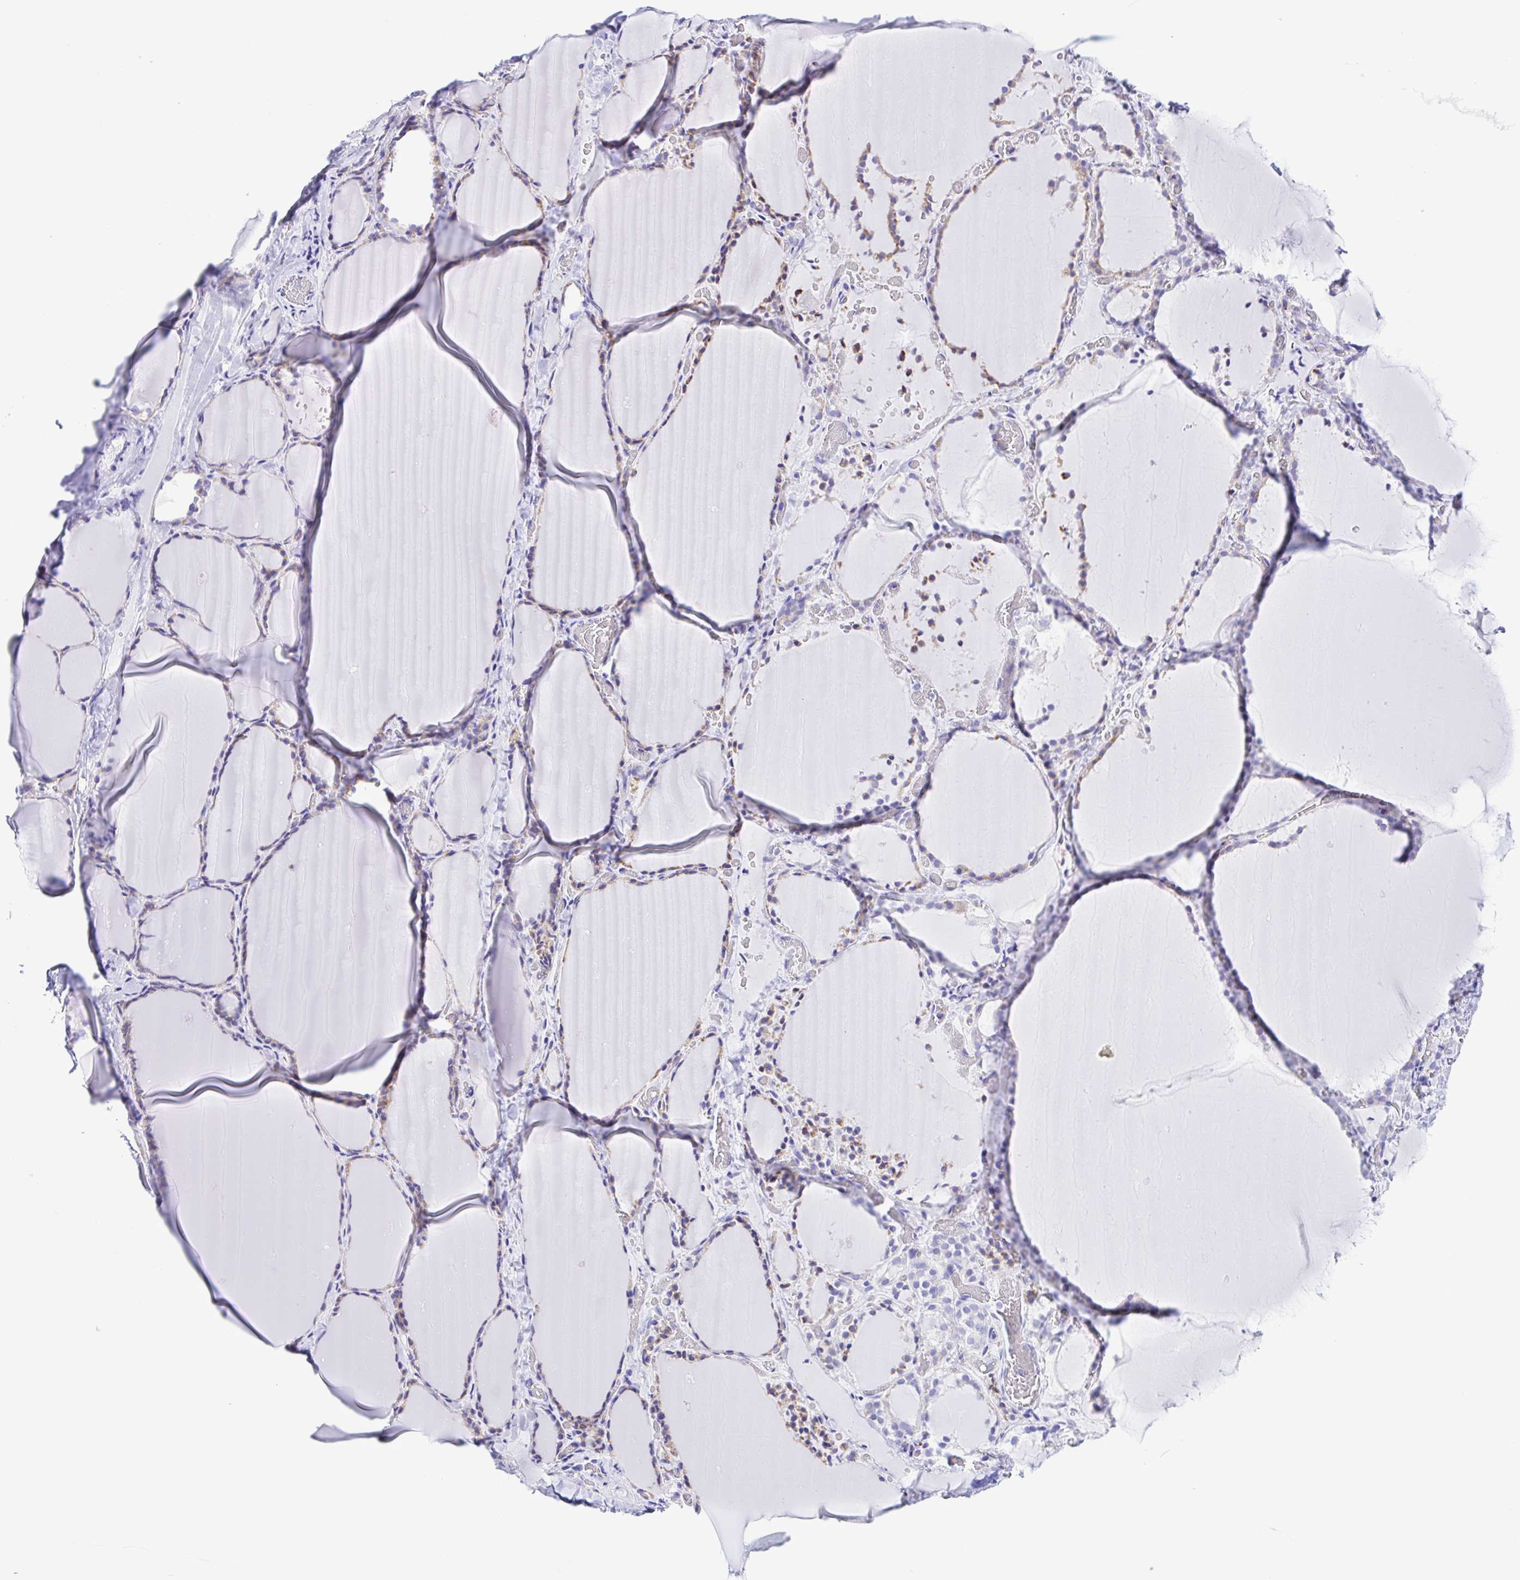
{"staining": {"intensity": "weak", "quantity": "<25%", "location": "cytoplasmic/membranous"}, "tissue": "thyroid gland", "cell_type": "Glandular cells", "image_type": "normal", "snomed": [{"axis": "morphology", "description": "Normal tissue, NOS"}, {"axis": "topography", "description": "Thyroid gland"}], "caption": "Immunohistochemical staining of benign human thyroid gland shows no significant expression in glandular cells.", "gene": "GPR17", "patient": {"sex": "female", "age": 22}}